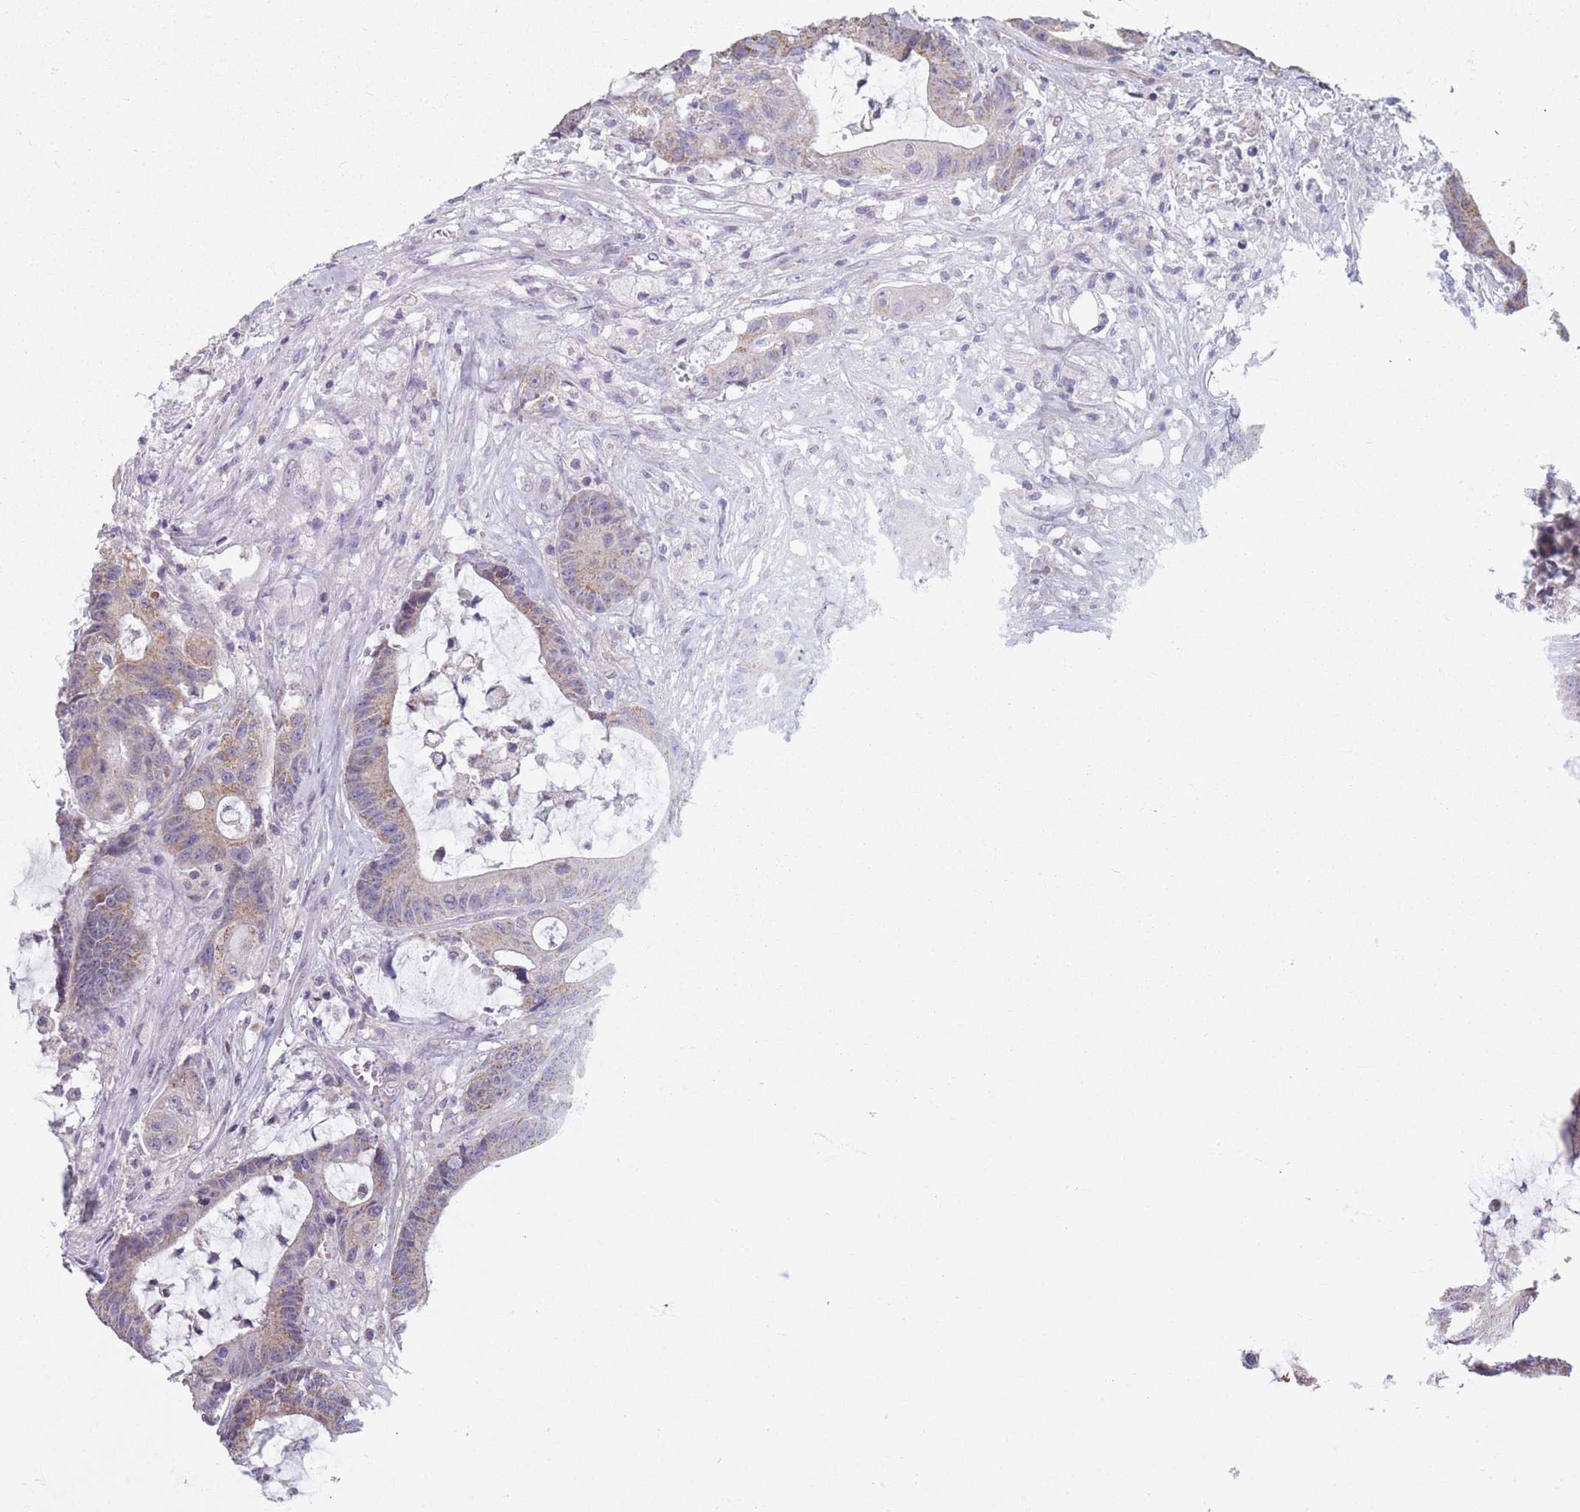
{"staining": {"intensity": "weak", "quantity": ">75%", "location": "cytoplasmic/membranous"}, "tissue": "colorectal cancer", "cell_type": "Tumor cells", "image_type": "cancer", "snomed": [{"axis": "morphology", "description": "Adenocarcinoma, NOS"}, {"axis": "topography", "description": "Colon"}], "caption": "Protein positivity by IHC exhibits weak cytoplasmic/membranous staining in approximately >75% of tumor cells in colorectal adenocarcinoma.", "gene": "MRPS18C", "patient": {"sex": "female", "age": 84}}